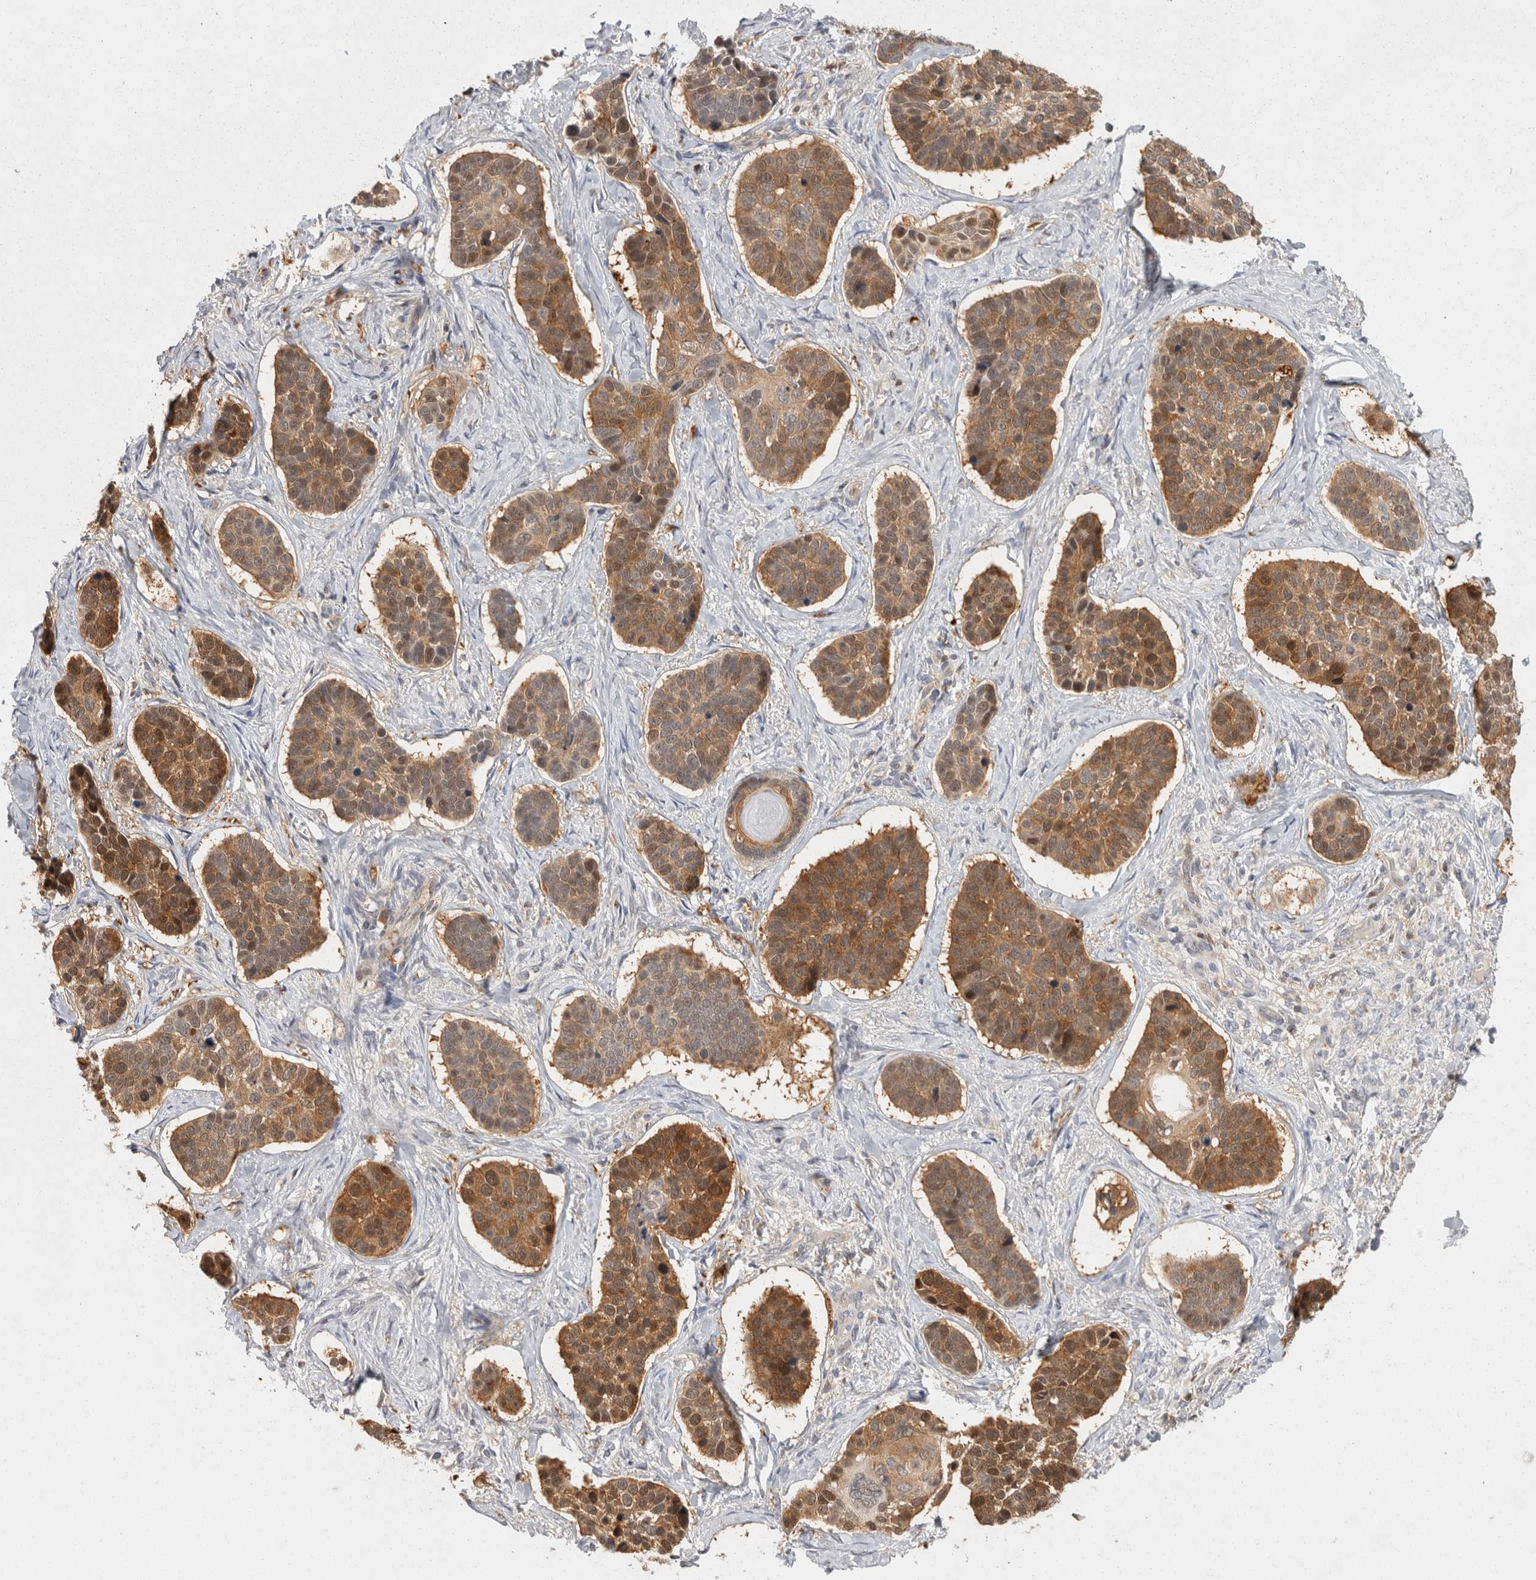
{"staining": {"intensity": "moderate", "quantity": ">75%", "location": "cytoplasmic/membranous"}, "tissue": "skin cancer", "cell_type": "Tumor cells", "image_type": "cancer", "snomed": [{"axis": "morphology", "description": "Basal cell carcinoma"}, {"axis": "topography", "description": "Skin"}], "caption": "A medium amount of moderate cytoplasmic/membranous positivity is identified in about >75% of tumor cells in skin cancer tissue. (Brightfield microscopy of DAB IHC at high magnification).", "gene": "ACAT2", "patient": {"sex": "male", "age": 62}}